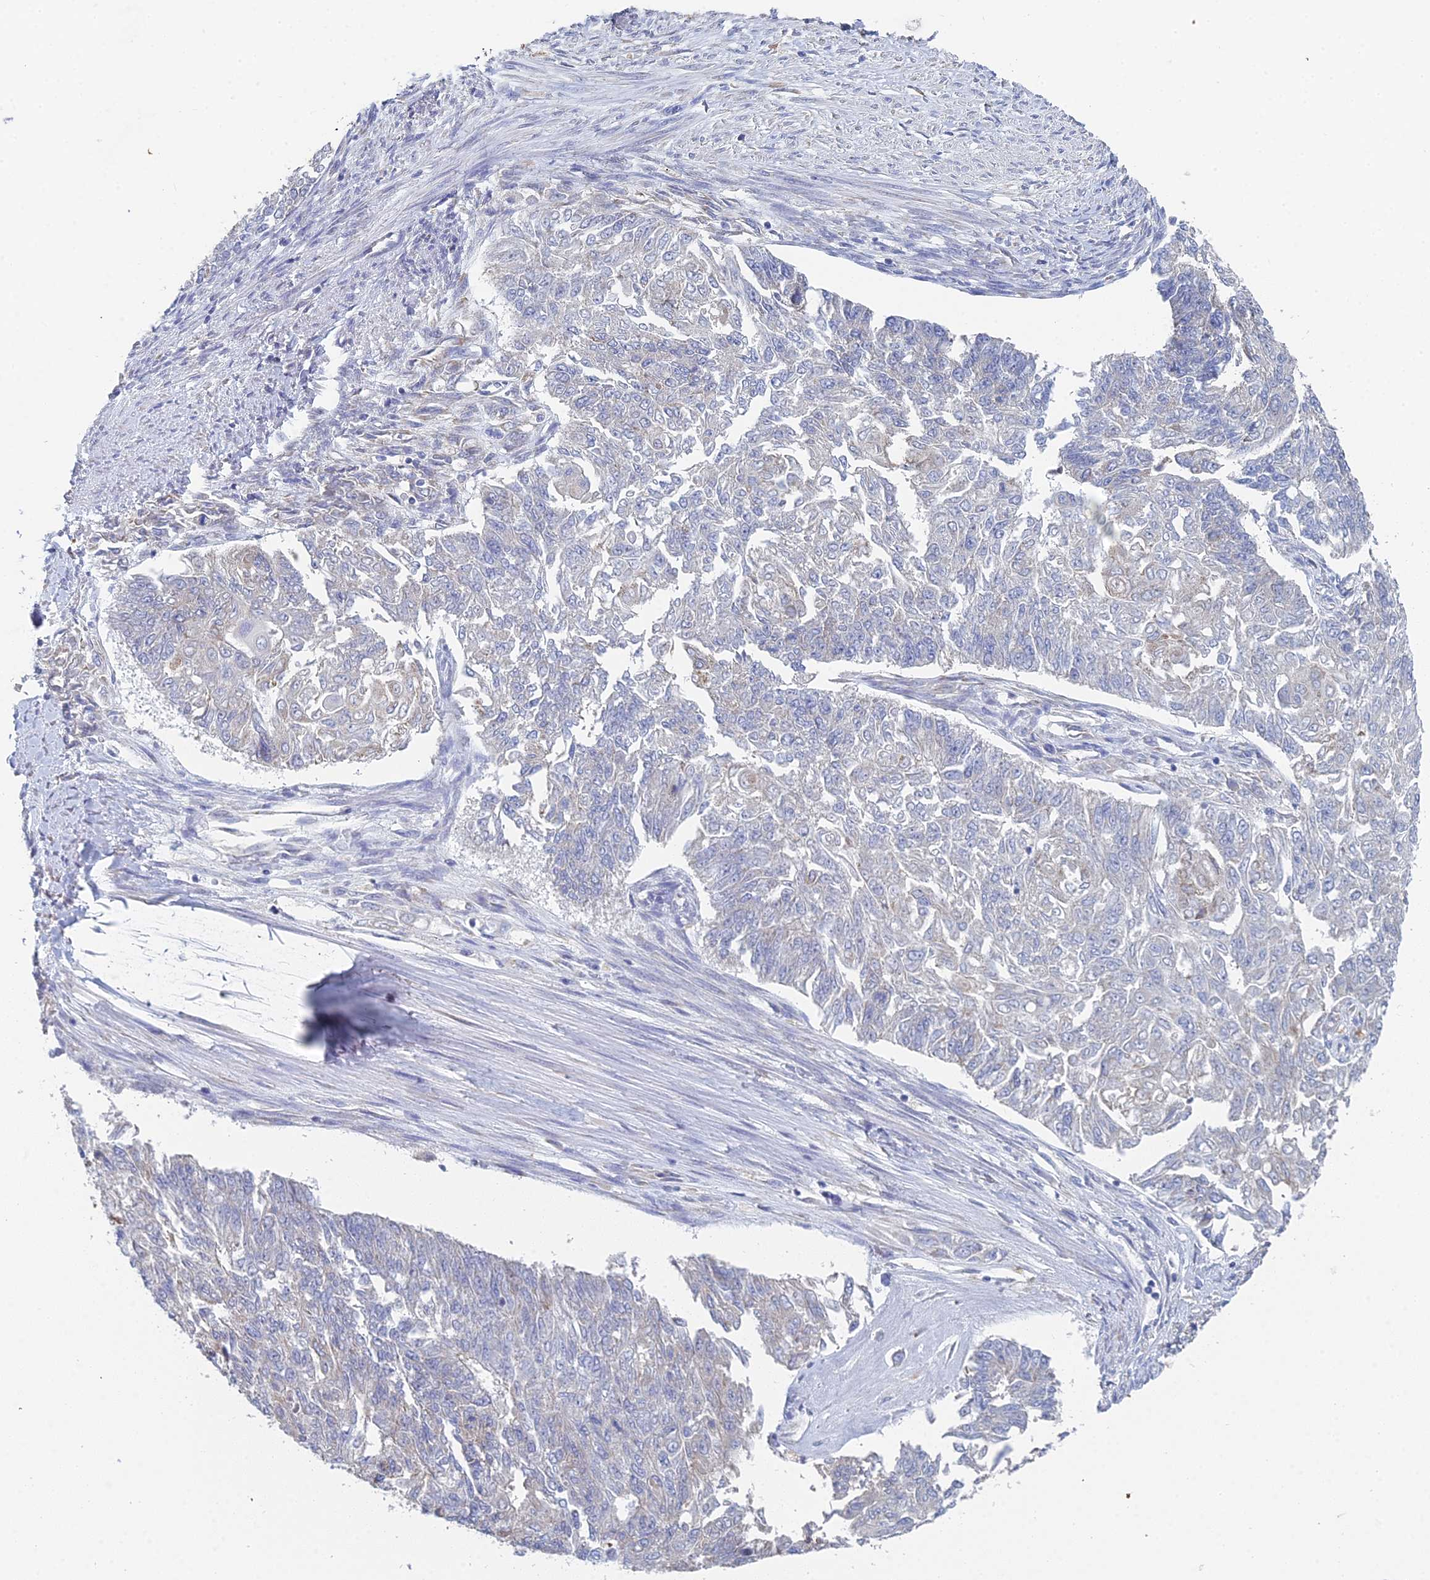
{"staining": {"intensity": "negative", "quantity": "none", "location": "none"}, "tissue": "endometrial cancer", "cell_type": "Tumor cells", "image_type": "cancer", "snomed": [{"axis": "morphology", "description": "Adenocarcinoma, NOS"}, {"axis": "topography", "description": "Endometrium"}], "caption": "Tumor cells show no significant expression in adenocarcinoma (endometrial).", "gene": "CRACR2B", "patient": {"sex": "female", "age": 32}}